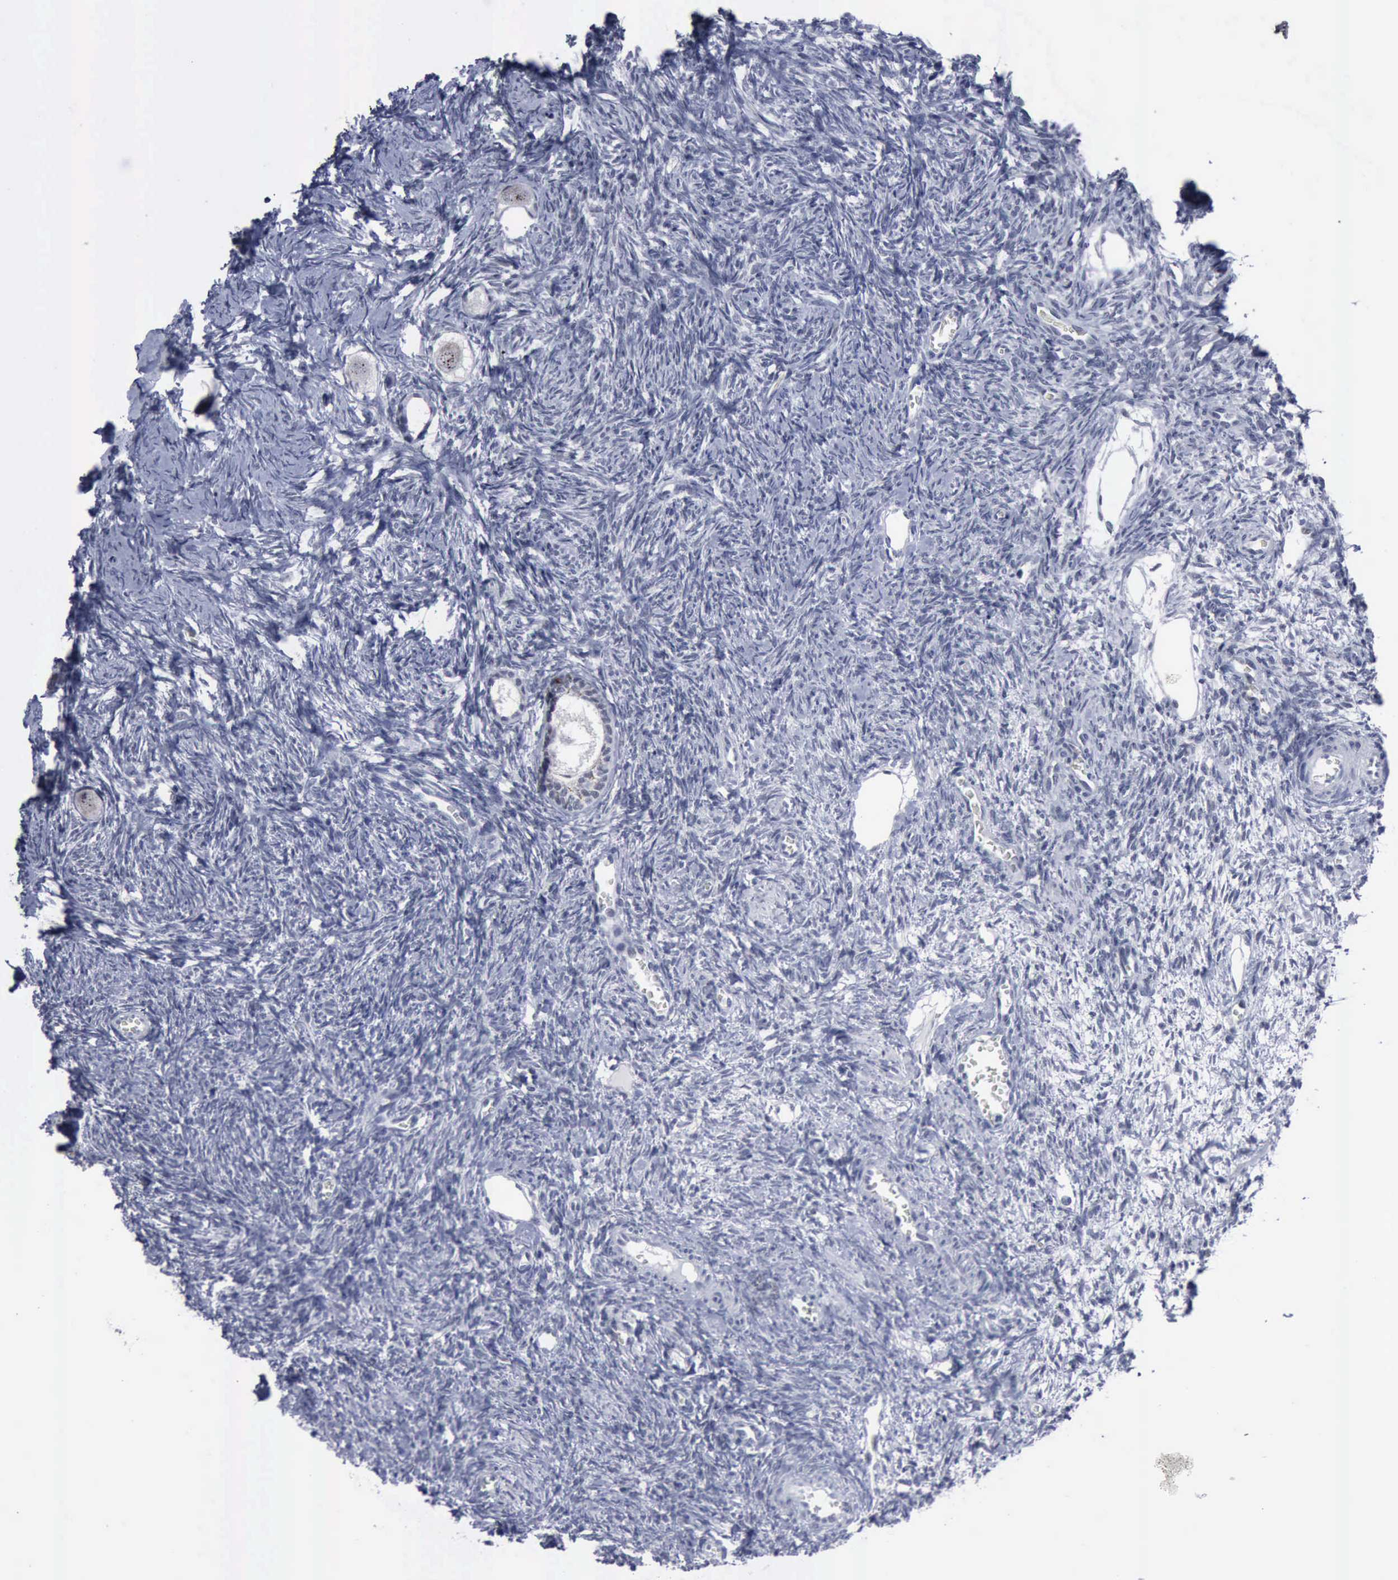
{"staining": {"intensity": "weak", "quantity": "<25%", "location": "nuclear"}, "tissue": "ovary", "cell_type": "Follicle cells", "image_type": "normal", "snomed": [{"axis": "morphology", "description": "Normal tissue, NOS"}, {"axis": "topography", "description": "Ovary"}], "caption": "High magnification brightfield microscopy of normal ovary stained with DAB (brown) and counterstained with hematoxylin (blue): follicle cells show no significant positivity.", "gene": "BRD1", "patient": {"sex": "female", "age": 27}}